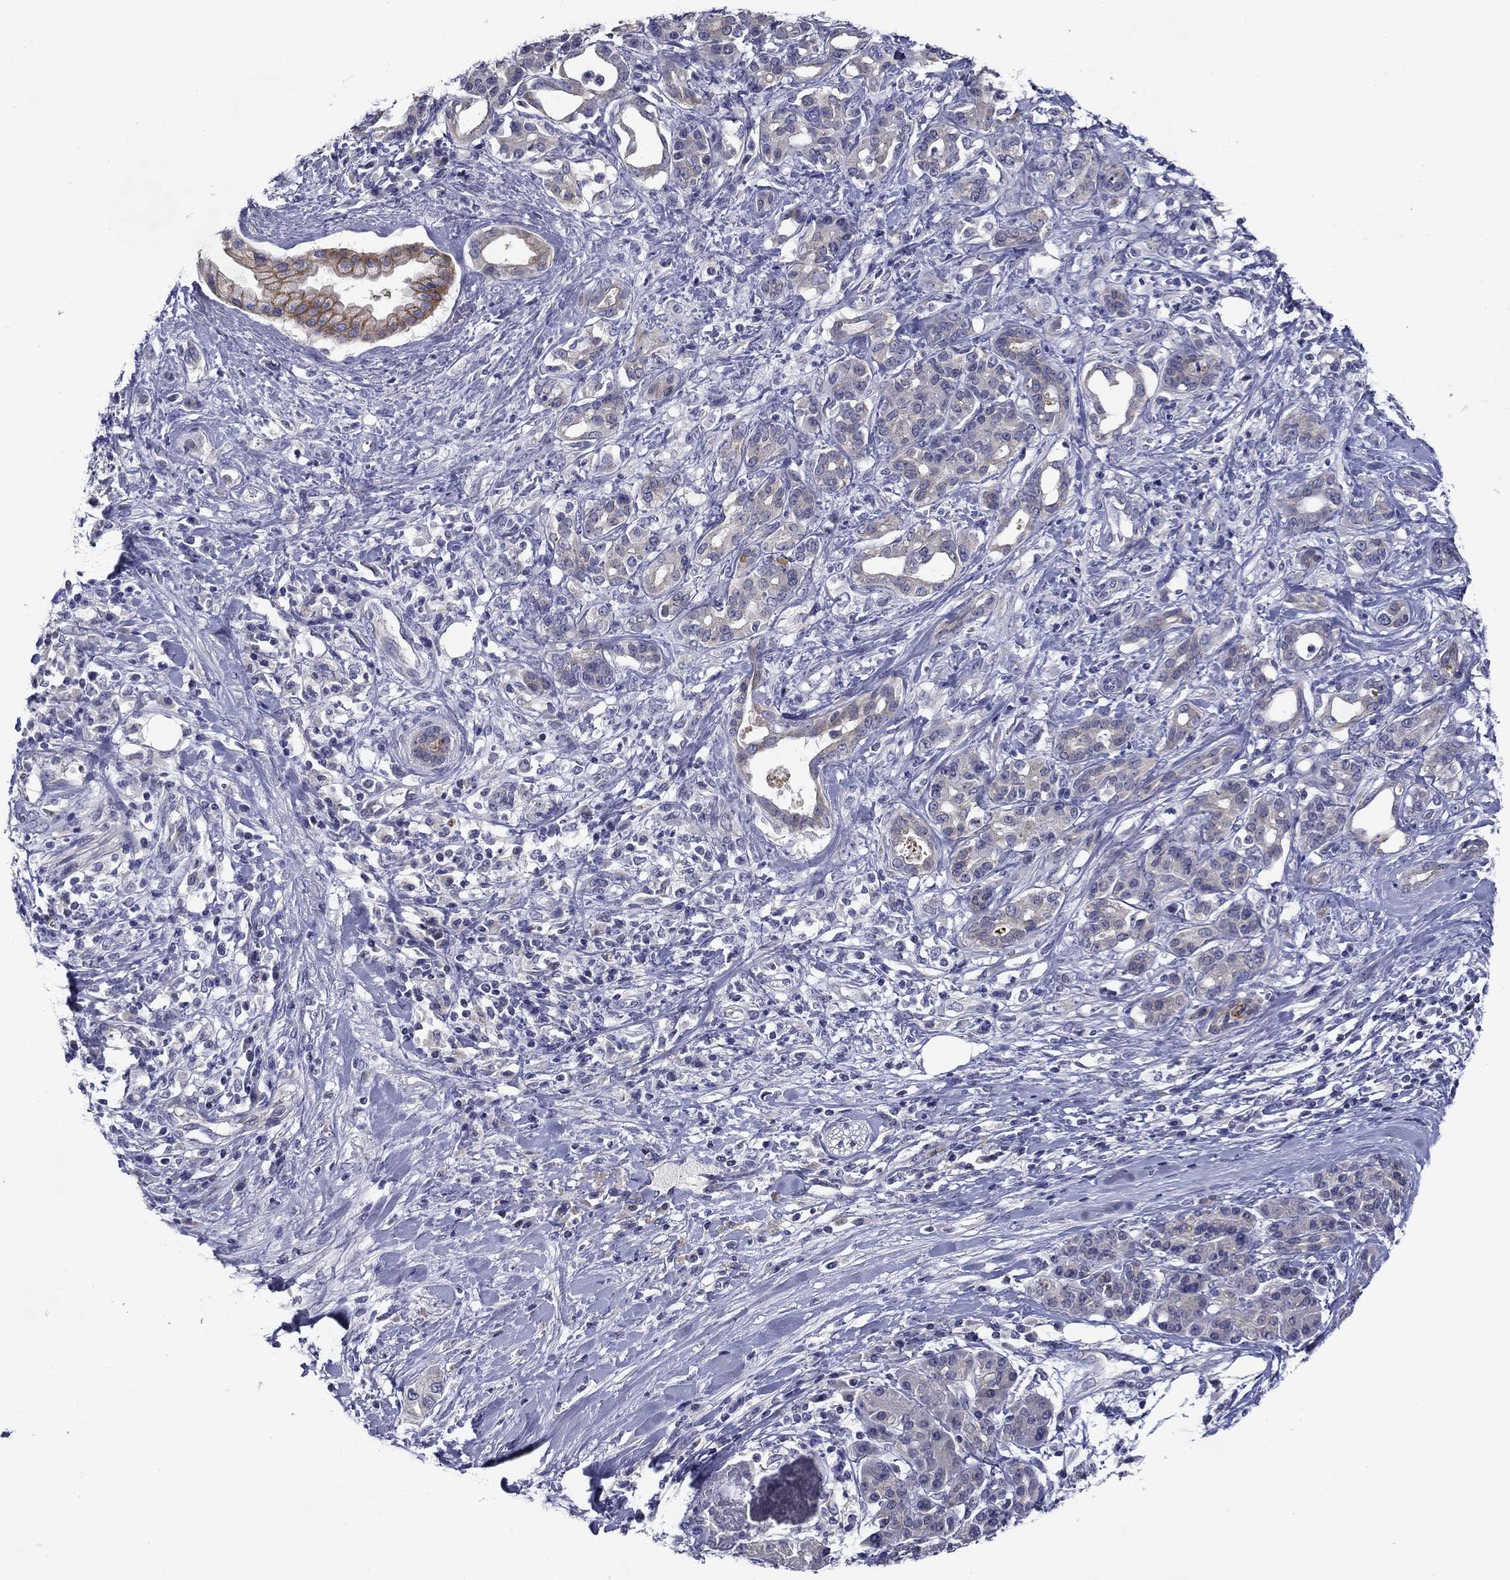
{"staining": {"intensity": "negative", "quantity": "none", "location": "none"}, "tissue": "pancreatic cancer", "cell_type": "Tumor cells", "image_type": "cancer", "snomed": [{"axis": "morphology", "description": "Adenocarcinoma, NOS"}, {"axis": "topography", "description": "Pancreas"}], "caption": "The immunohistochemistry image has no significant positivity in tumor cells of adenocarcinoma (pancreatic) tissue. (DAB immunohistochemistry, high magnification).", "gene": "SPATA7", "patient": {"sex": "female", "age": 56}}